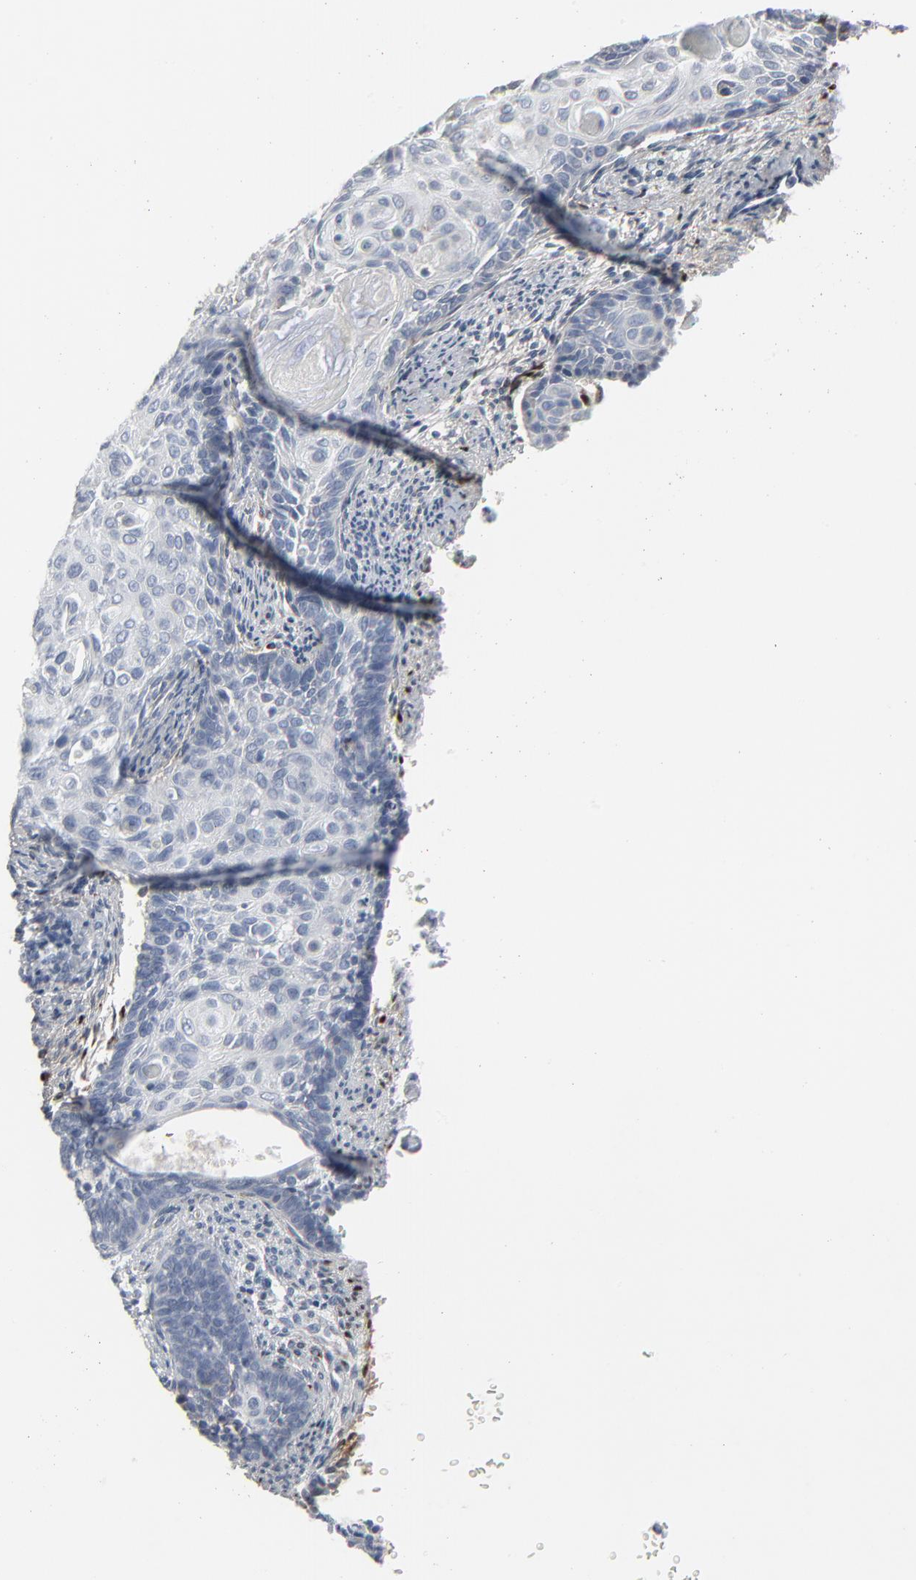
{"staining": {"intensity": "negative", "quantity": "none", "location": "none"}, "tissue": "cervical cancer", "cell_type": "Tumor cells", "image_type": "cancer", "snomed": [{"axis": "morphology", "description": "Squamous cell carcinoma, NOS"}, {"axis": "topography", "description": "Cervix"}], "caption": "Image shows no protein expression in tumor cells of cervical squamous cell carcinoma tissue.", "gene": "BGN", "patient": {"sex": "female", "age": 33}}